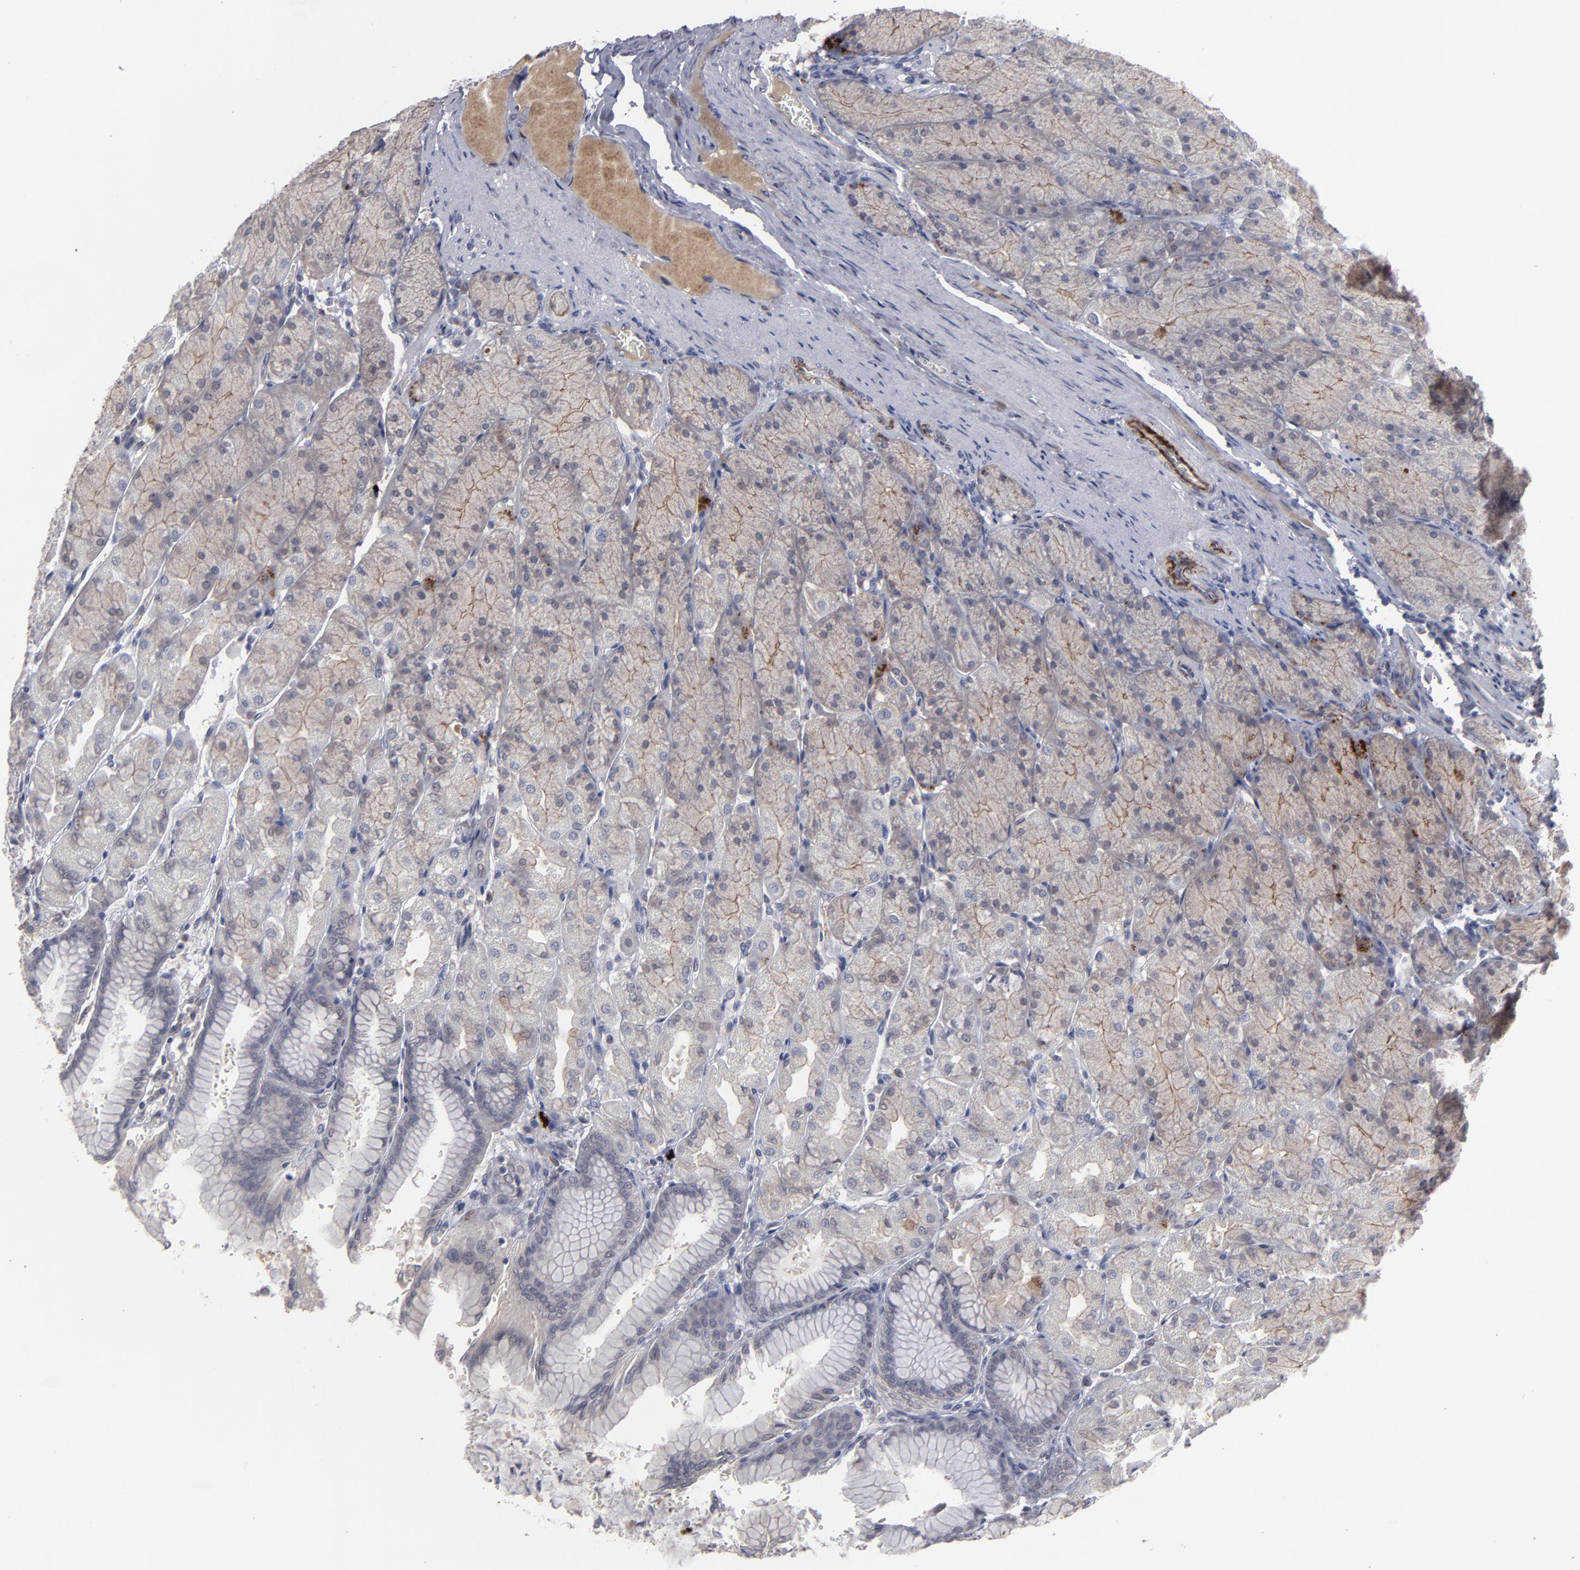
{"staining": {"intensity": "weak", "quantity": "<25%", "location": "cytoplasmic/membranous"}, "tissue": "stomach", "cell_type": "Glandular cells", "image_type": "normal", "snomed": [{"axis": "morphology", "description": "Normal tissue, NOS"}, {"axis": "topography", "description": "Stomach, upper"}], "caption": "Immunohistochemistry micrograph of benign human stomach stained for a protein (brown), which exhibits no expression in glandular cells.", "gene": "GPM6B", "patient": {"sex": "female", "age": 56}}